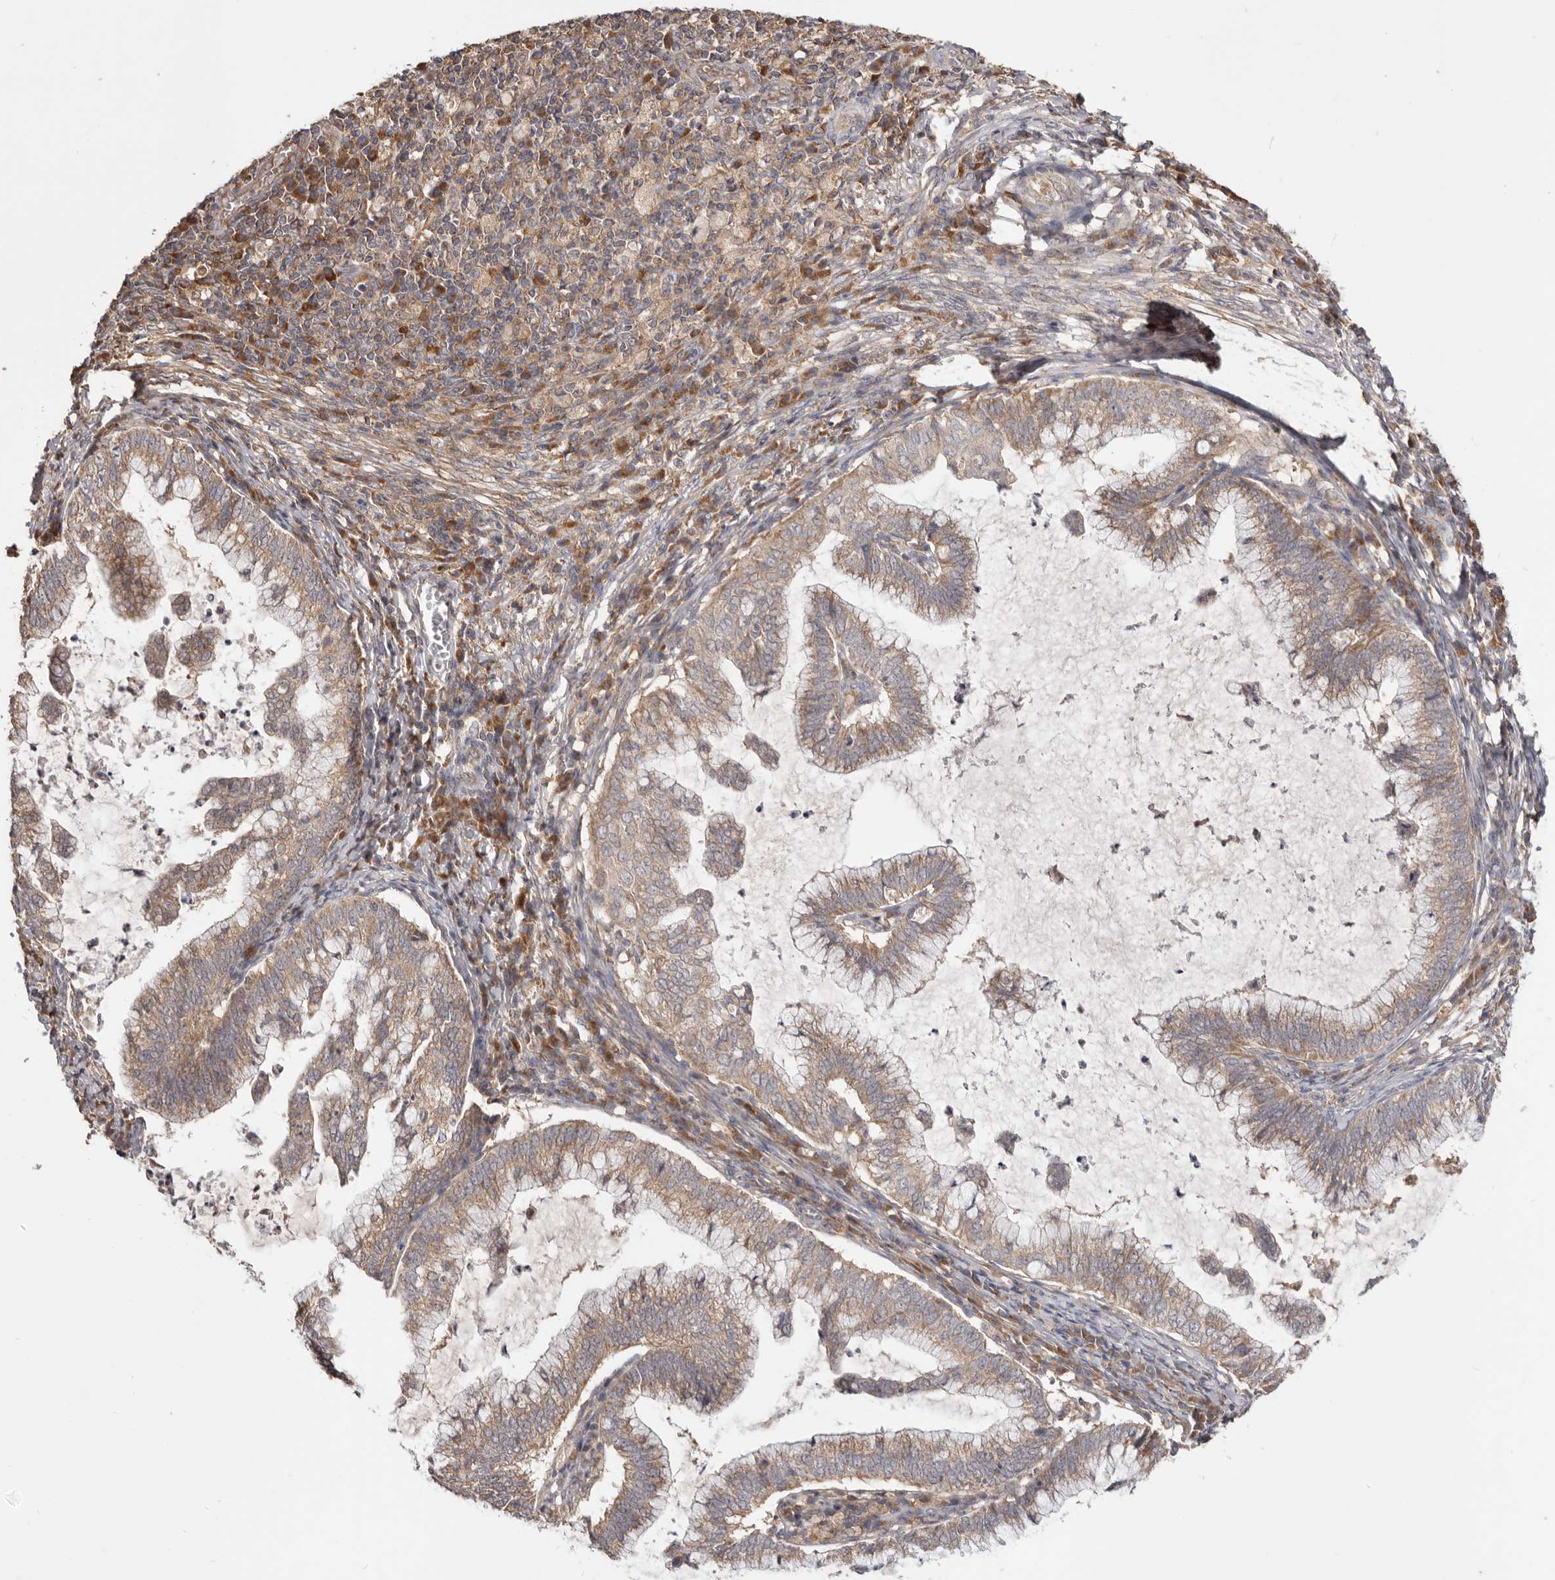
{"staining": {"intensity": "moderate", "quantity": ">75%", "location": "cytoplasmic/membranous"}, "tissue": "cervical cancer", "cell_type": "Tumor cells", "image_type": "cancer", "snomed": [{"axis": "morphology", "description": "Adenocarcinoma, NOS"}, {"axis": "topography", "description": "Cervix"}], "caption": "Immunohistochemistry staining of cervical adenocarcinoma, which shows medium levels of moderate cytoplasmic/membranous positivity in approximately >75% of tumor cells indicating moderate cytoplasmic/membranous protein staining. The staining was performed using DAB (3,3'-diaminobenzidine) (brown) for protein detection and nuclei were counterstained in hematoxylin (blue).", "gene": "LRP6", "patient": {"sex": "female", "age": 36}}